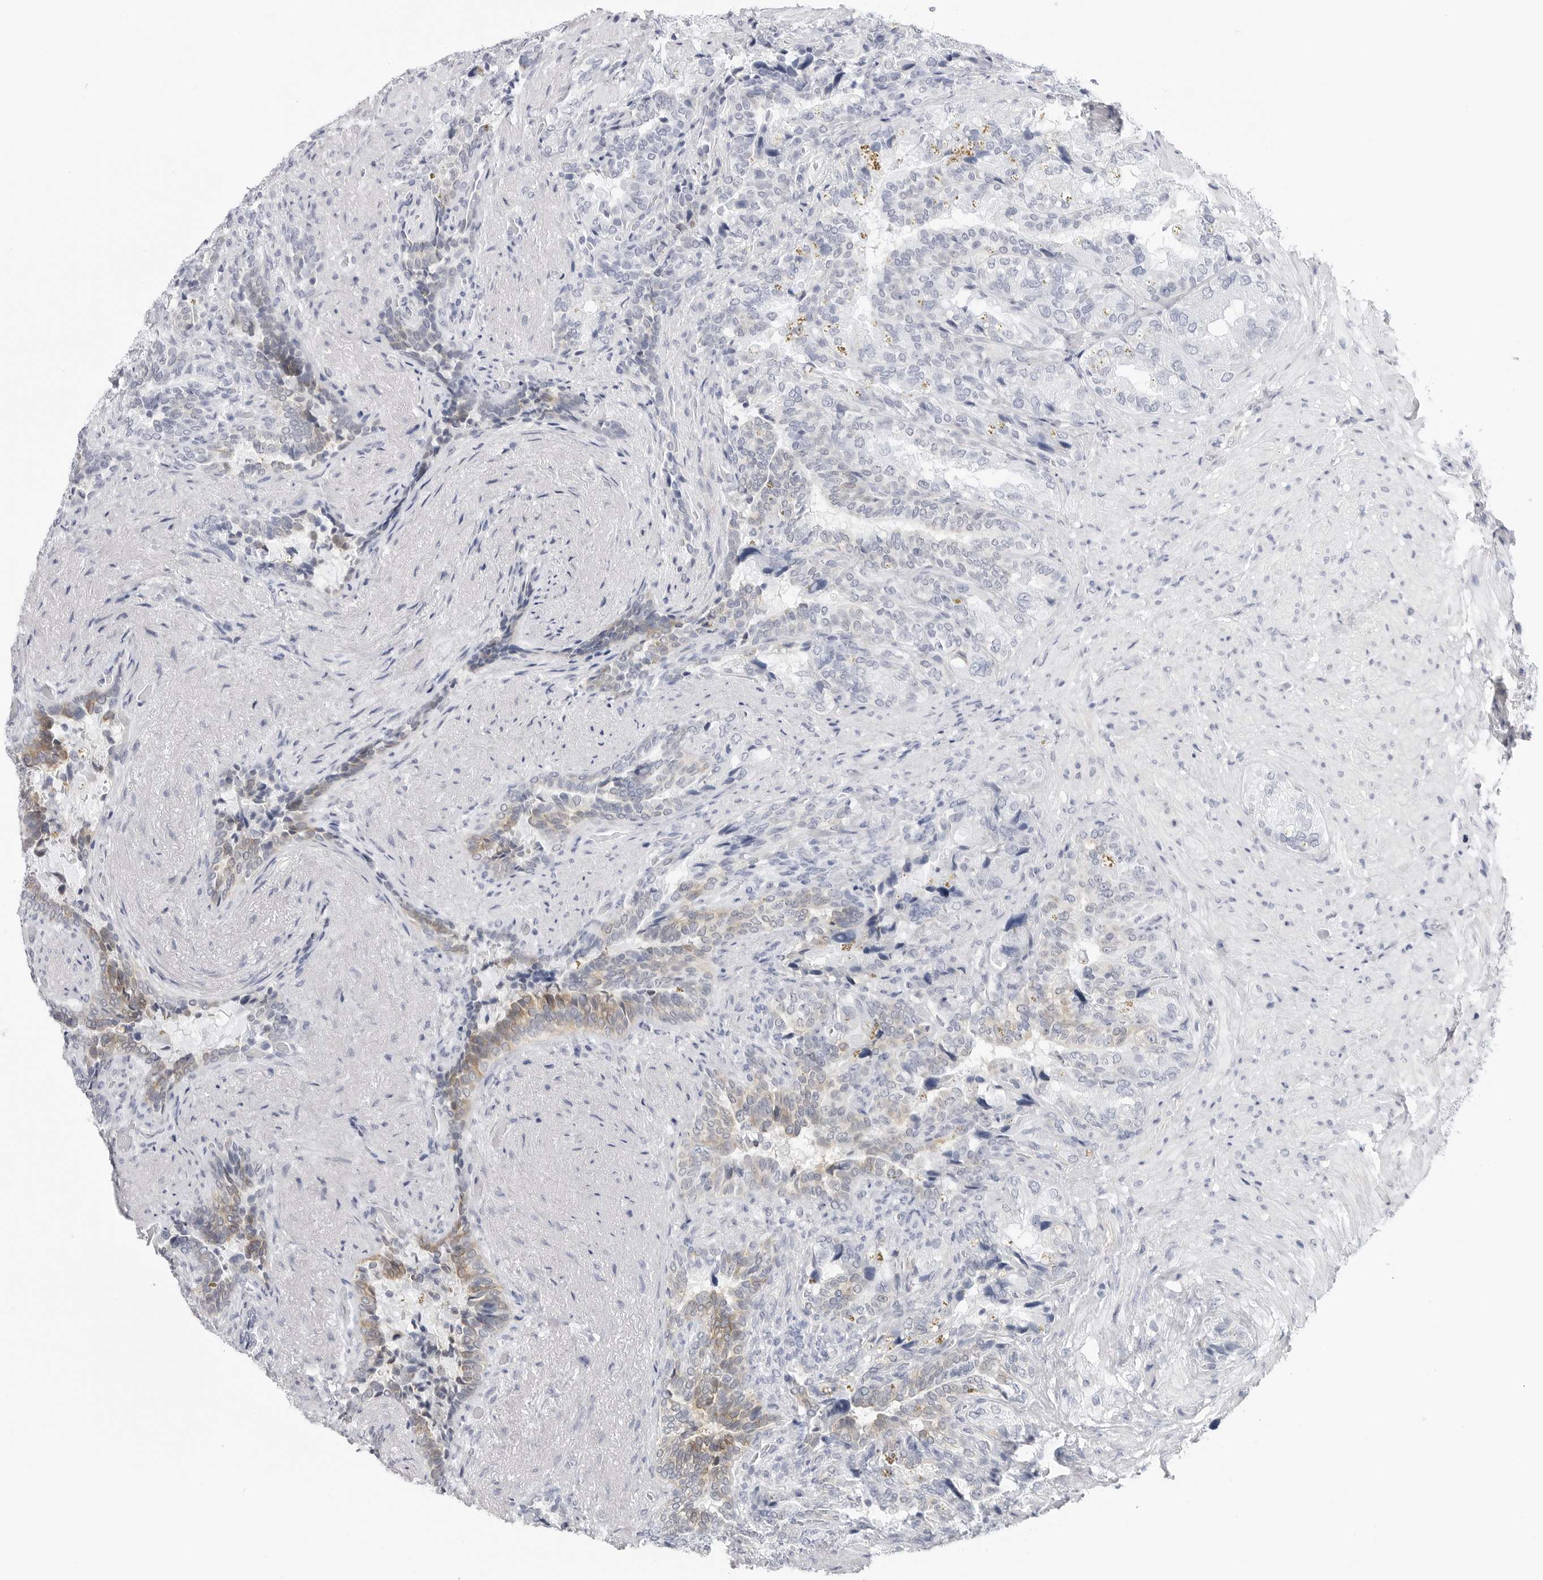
{"staining": {"intensity": "weak", "quantity": "<25%", "location": "cytoplasmic/membranous"}, "tissue": "seminal vesicle", "cell_type": "Glandular cells", "image_type": "normal", "snomed": [{"axis": "morphology", "description": "Normal tissue, NOS"}, {"axis": "topography", "description": "Seminal veicle"}, {"axis": "topography", "description": "Peripheral nerve tissue"}], "caption": "IHC image of unremarkable seminal vesicle stained for a protein (brown), which exhibits no staining in glandular cells. Nuclei are stained in blue.", "gene": "SLC19A1", "patient": {"sex": "male", "age": 63}}